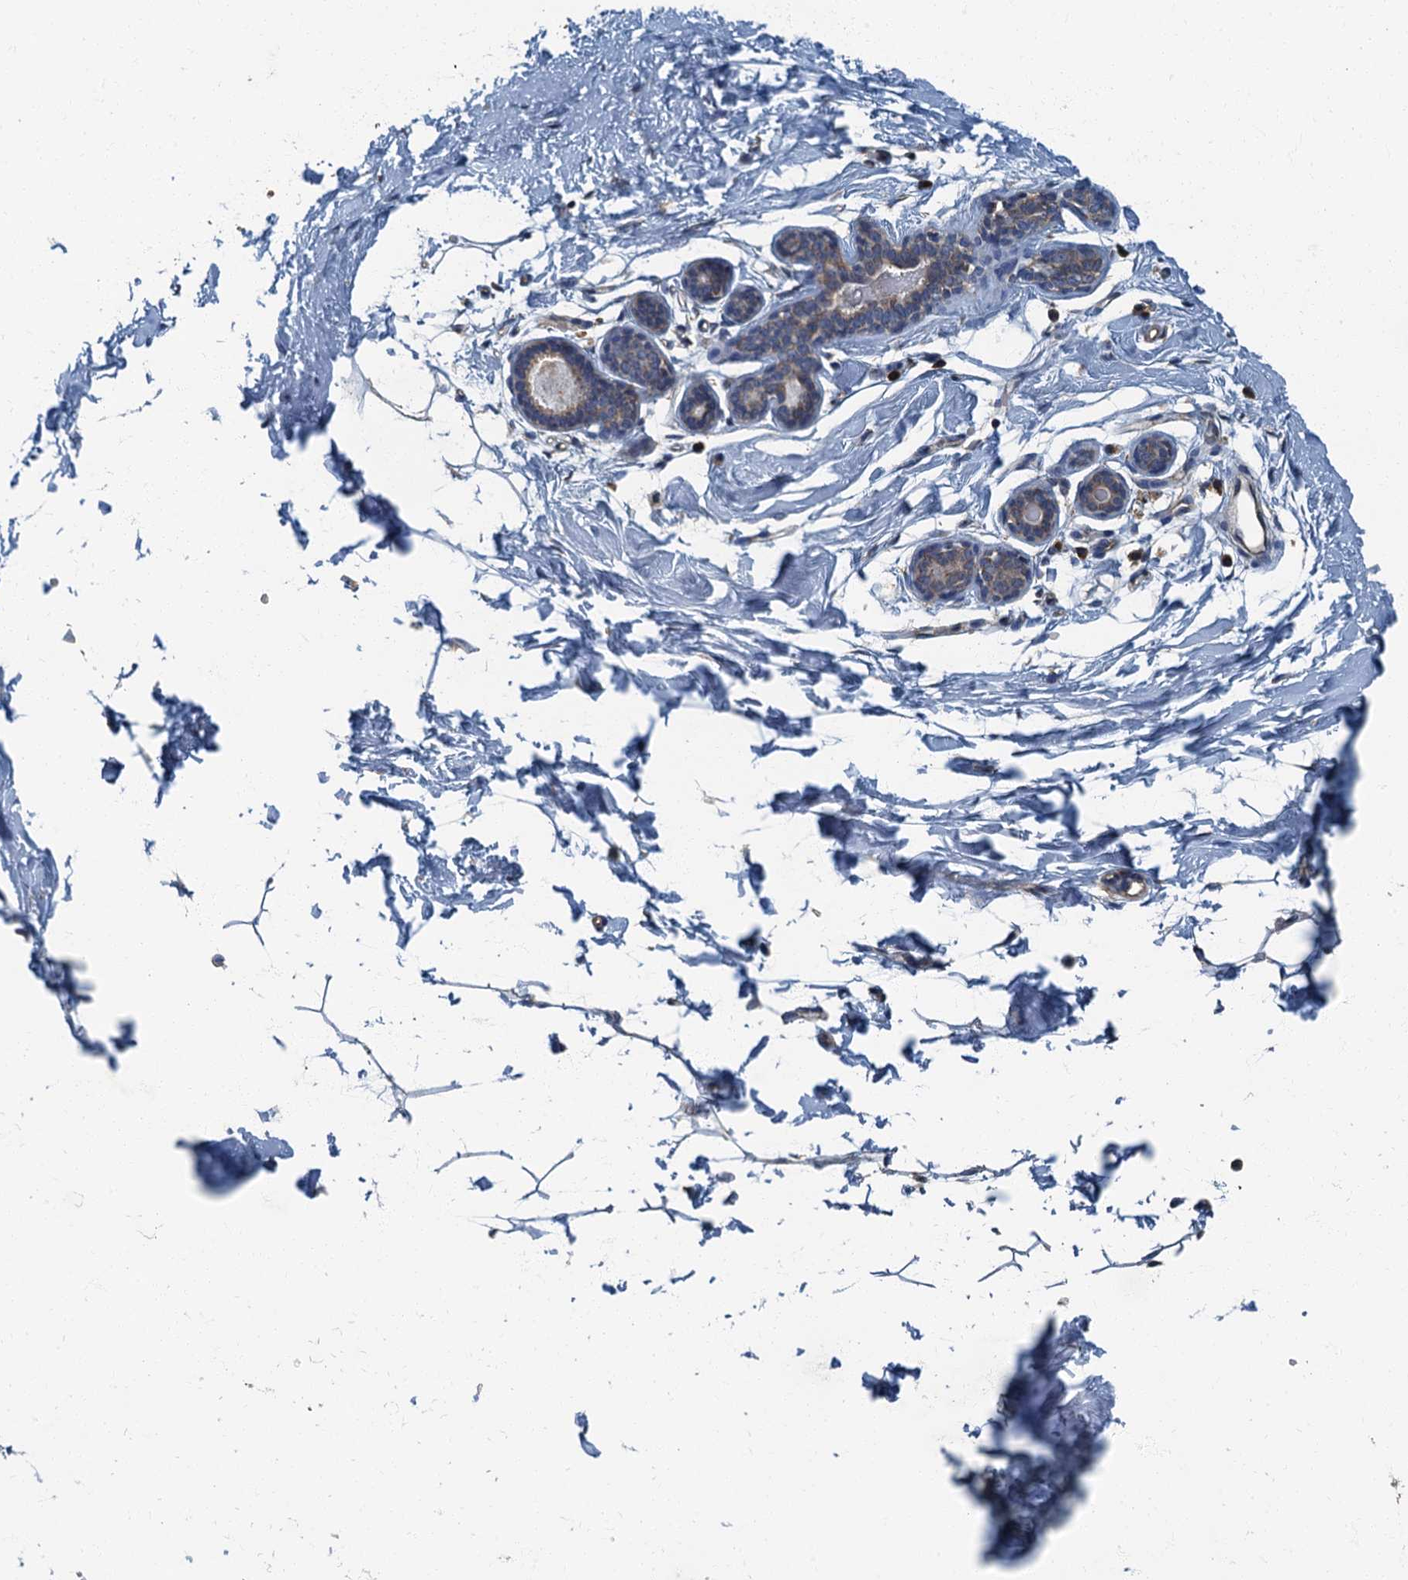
{"staining": {"intensity": "weak", "quantity": "25%-75%", "location": "cytoplasmic/membranous"}, "tissue": "adipose tissue", "cell_type": "Adipocytes", "image_type": "normal", "snomed": [{"axis": "morphology", "description": "Normal tissue, NOS"}, {"axis": "topography", "description": "Breast"}], "caption": "Protein staining by IHC shows weak cytoplasmic/membranous staining in about 25%-75% of adipocytes in normal adipose tissue. The staining was performed using DAB (3,3'-diaminobenzidine), with brown indicating positive protein expression. Nuclei are stained blue with hematoxylin.", "gene": "DDX49", "patient": {"sex": "female", "age": 23}}